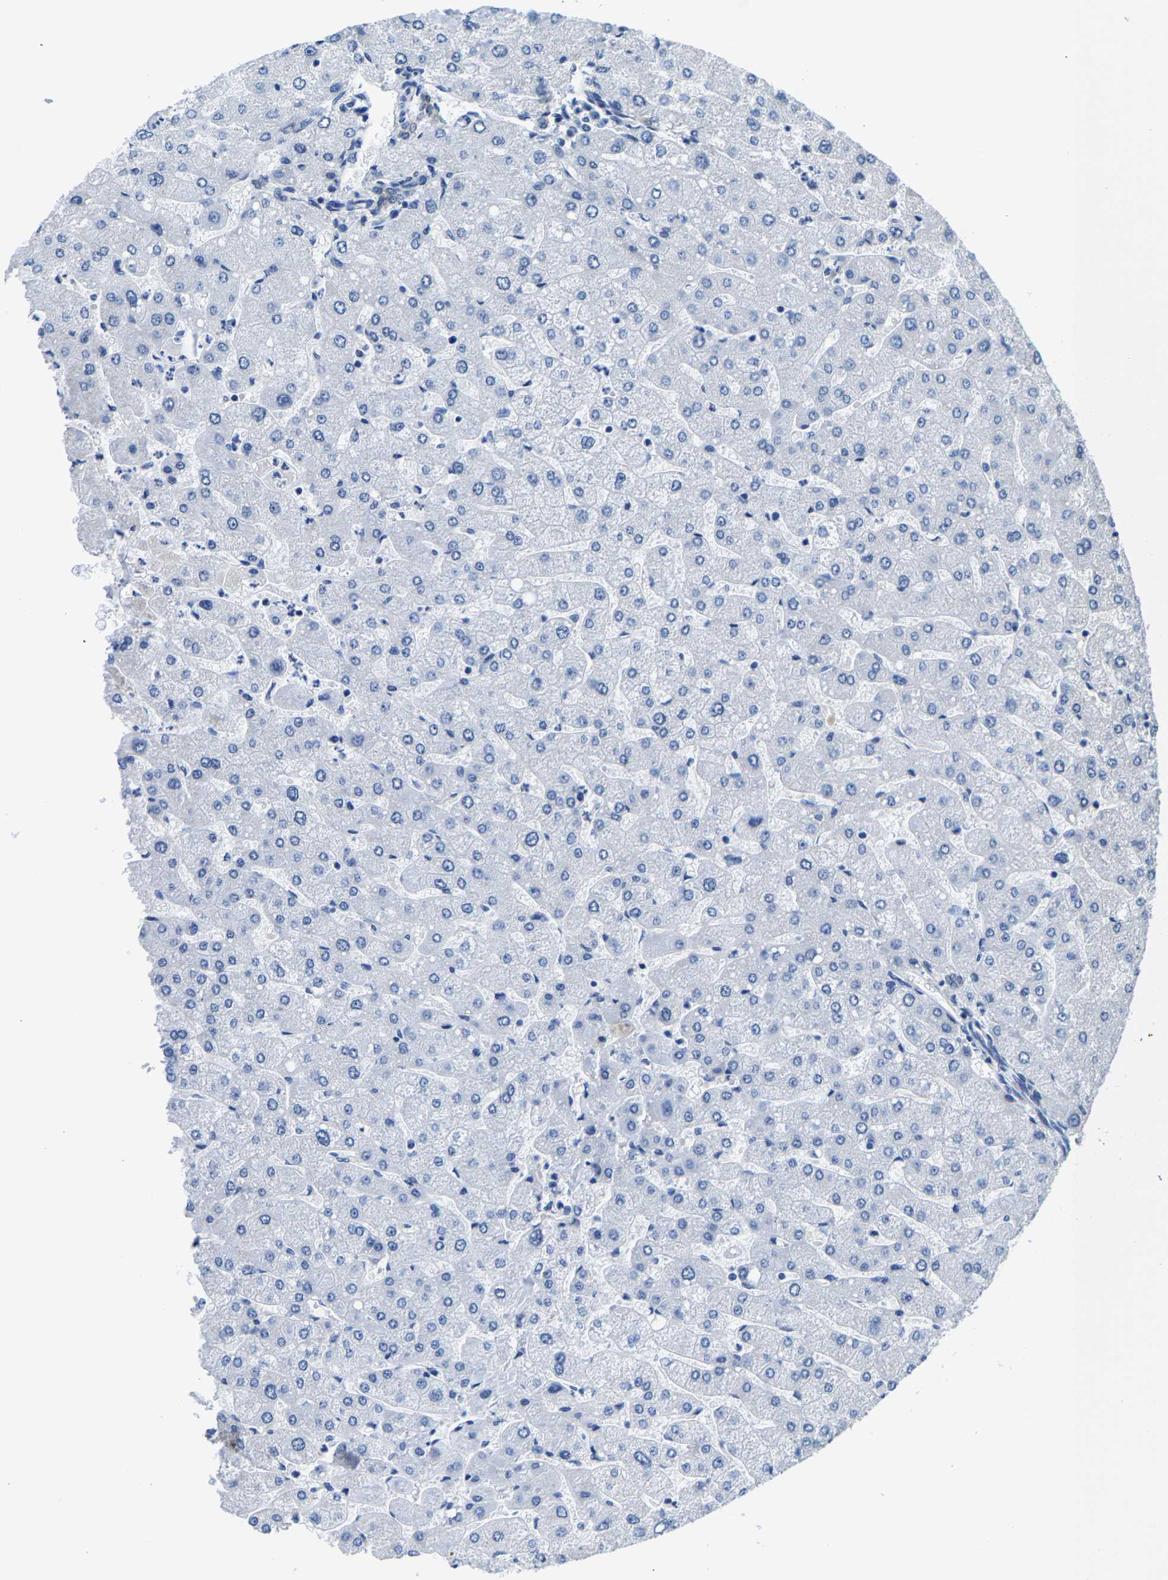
{"staining": {"intensity": "moderate", "quantity": "25%-75%", "location": "cytoplasmic/membranous"}, "tissue": "liver", "cell_type": "Cholangiocytes", "image_type": "normal", "snomed": [{"axis": "morphology", "description": "Normal tissue, NOS"}, {"axis": "topography", "description": "Liver"}], "caption": "Protein expression analysis of unremarkable human liver reveals moderate cytoplasmic/membranous expression in approximately 25%-75% of cholangiocytes.", "gene": "SSH3", "patient": {"sex": "male", "age": 55}}